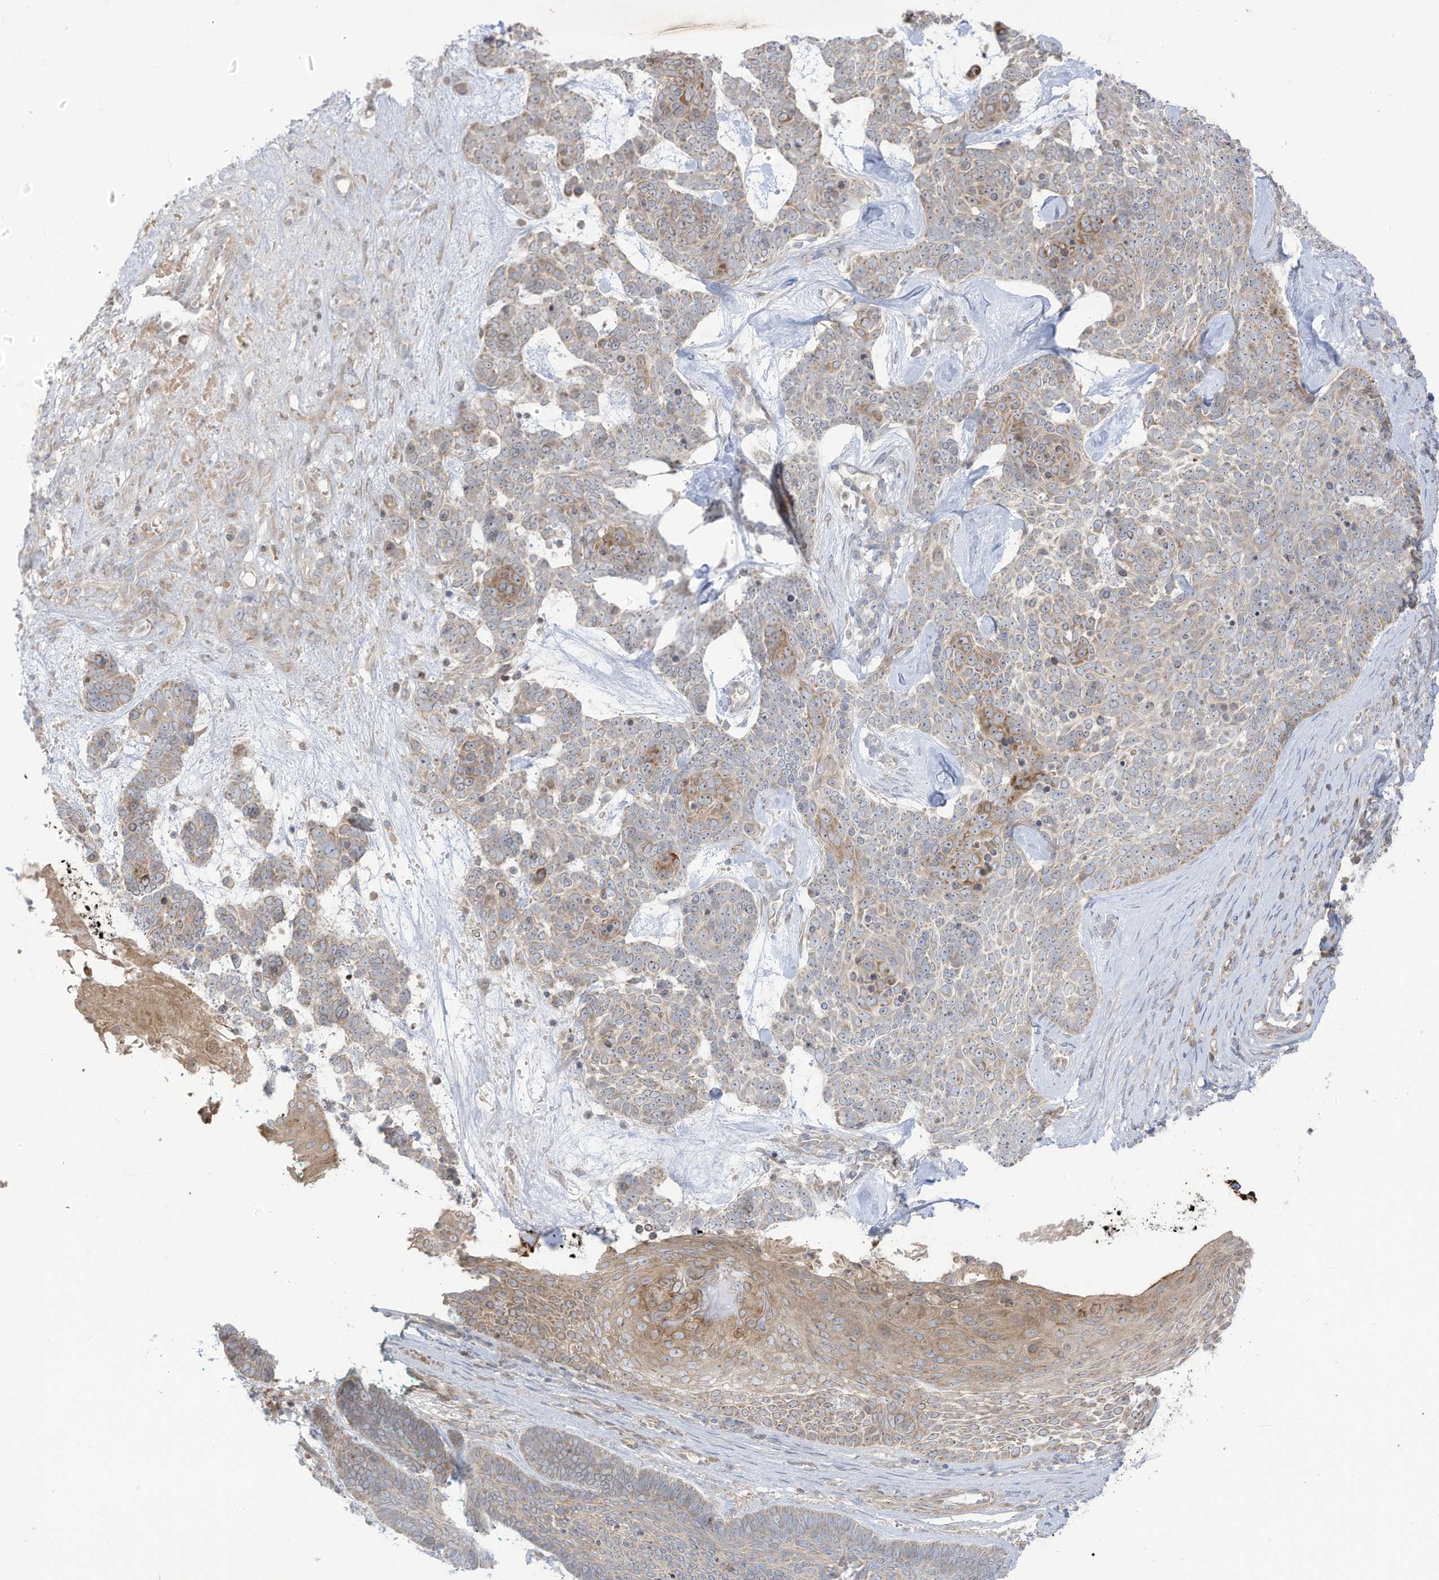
{"staining": {"intensity": "moderate", "quantity": "<25%", "location": "cytoplasmic/membranous"}, "tissue": "skin cancer", "cell_type": "Tumor cells", "image_type": "cancer", "snomed": [{"axis": "morphology", "description": "Basal cell carcinoma"}, {"axis": "topography", "description": "Skin"}], "caption": "A brown stain labels moderate cytoplasmic/membranous expression of a protein in human skin cancer (basal cell carcinoma) tumor cells.", "gene": "CGAS", "patient": {"sex": "female", "age": 81}}